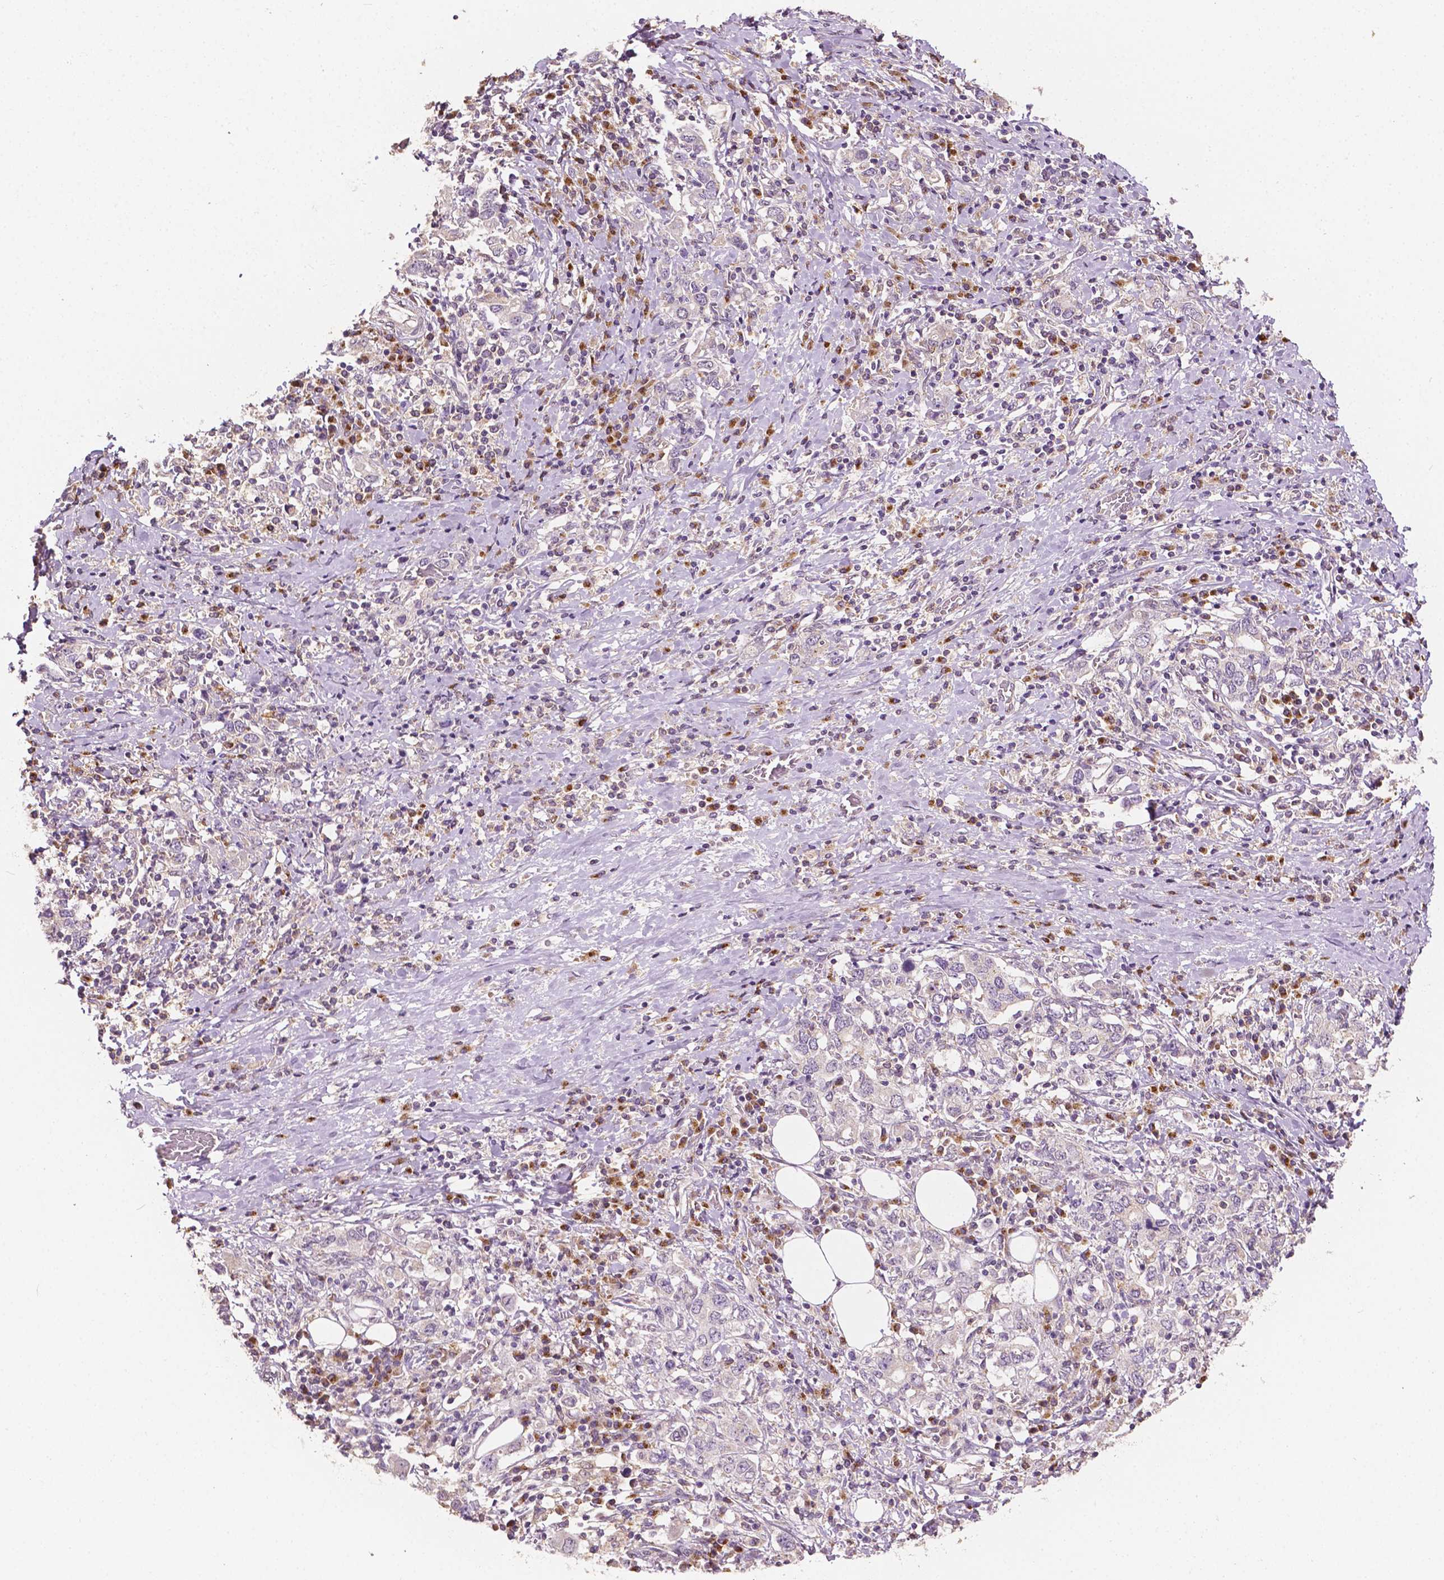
{"staining": {"intensity": "negative", "quantity": "none", "location": "none"}, "tissue": "stomach cancer", "cell_type": "Tumor cells", "image_type": "cancer", "snomed": [{"axis": "morphology", "description": "Adenocarcinoma, NOS"}, {"axis": "topography", "description": "Stomach, upper"}, {"axis": "topography", "description": "Stomach"}], "caption": "Immunohistochemical staining of adenocarcinoma (stomach) demonstrates no significant staining in tumor cells.", "gene": "EBAG9", "patient": {"sex": "male", "age": 62}}